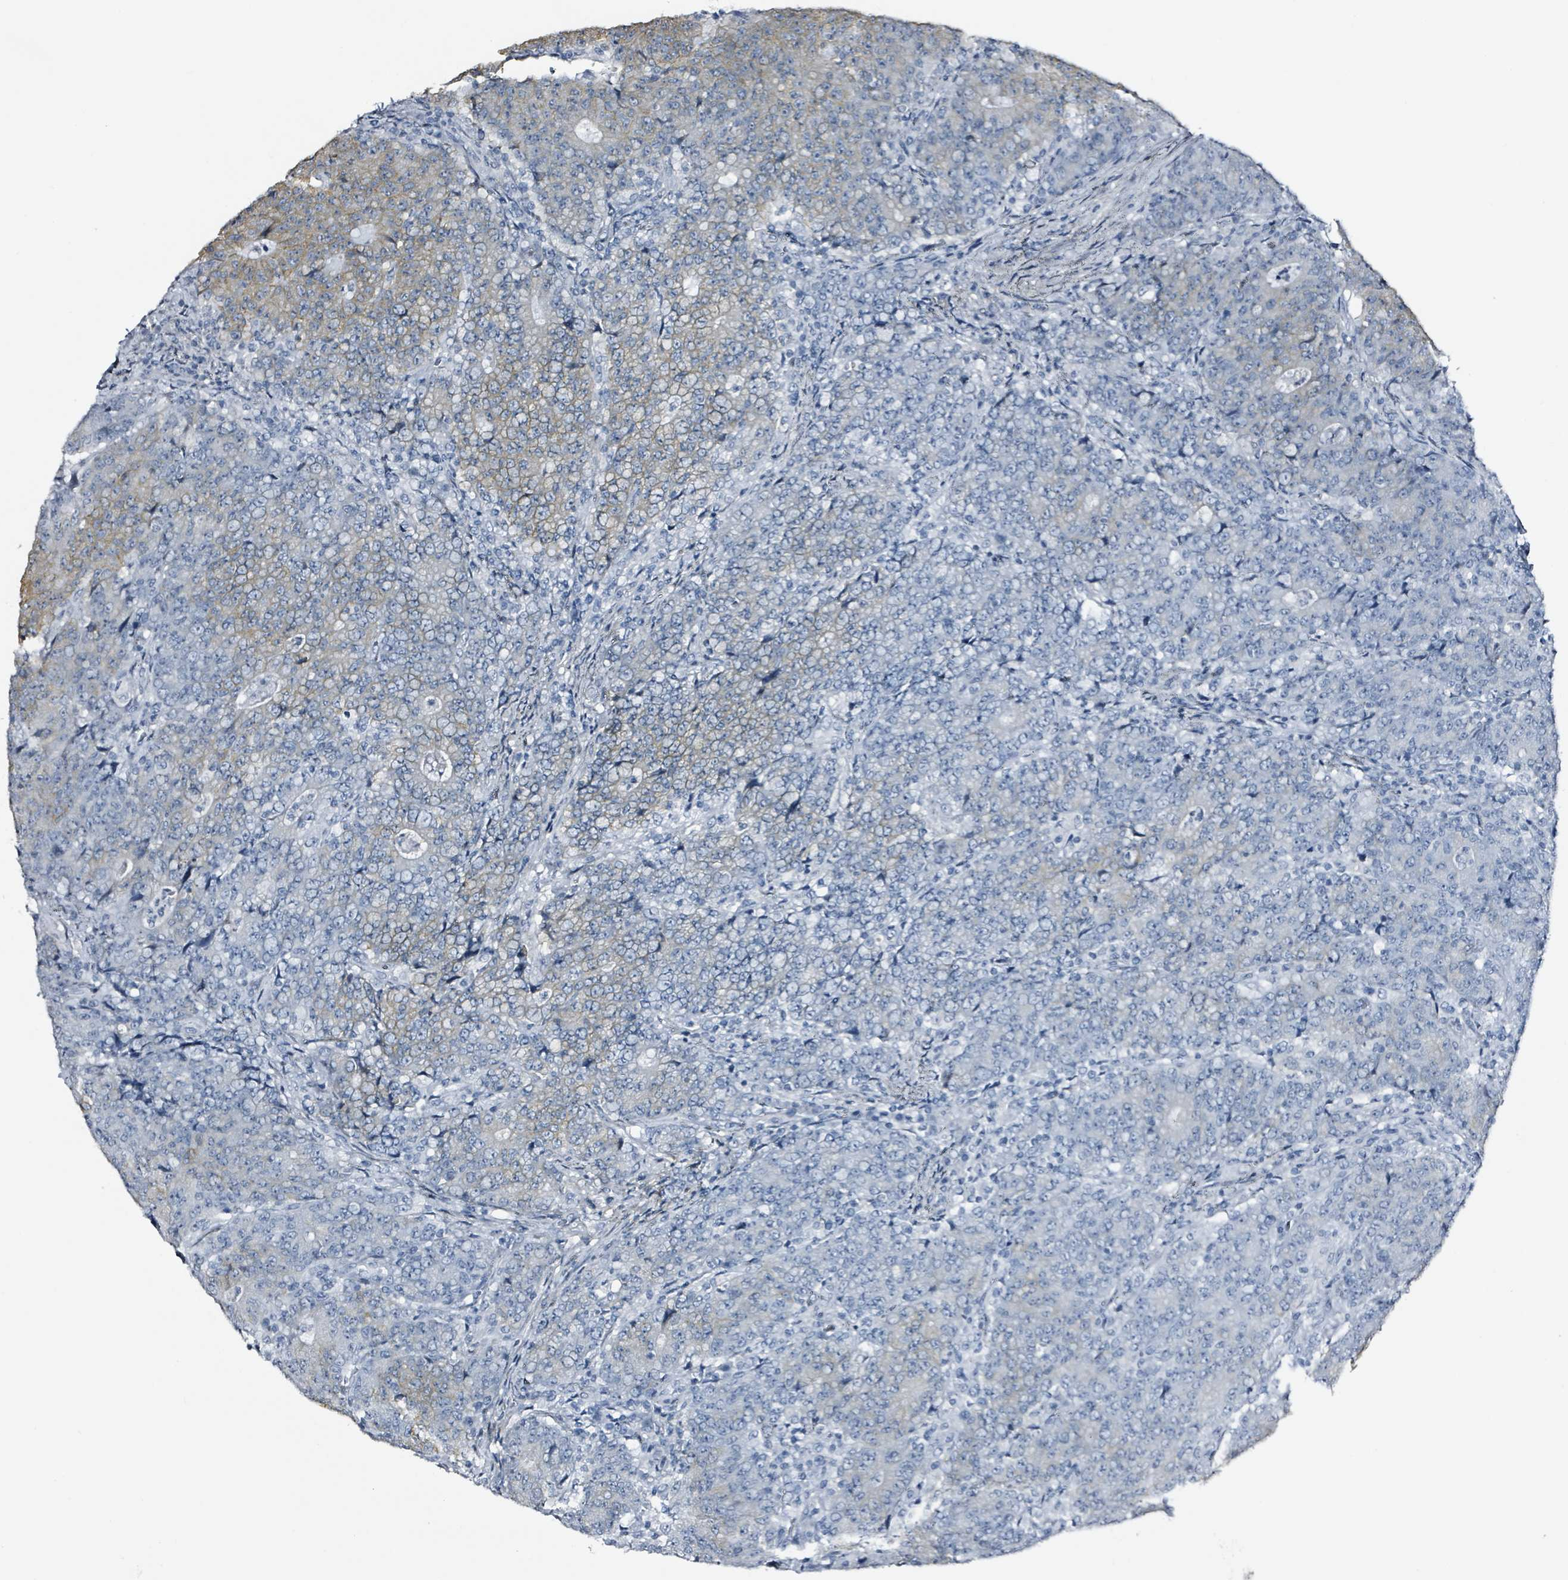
{"staining": {"intensity": "weak", "quantity": "<25%", "location": "cytoplasmic/membranous"}, "tissue": "colorectal cancer", "cell_type": "Tumor cells", "image_type": "cancer", "snomed": [{"axis": "morphology", "description": "Adenocarcinoma, NOS"}, {"axis": "topography", "description": "Colon"}], "caption": "DAB immunohistochemical staining of adenocarcinoma (colorectal) demonstrates no significant expression in tumor cells.", "gene": "CA9", "patient": {"sex": "female", "age": 75}}